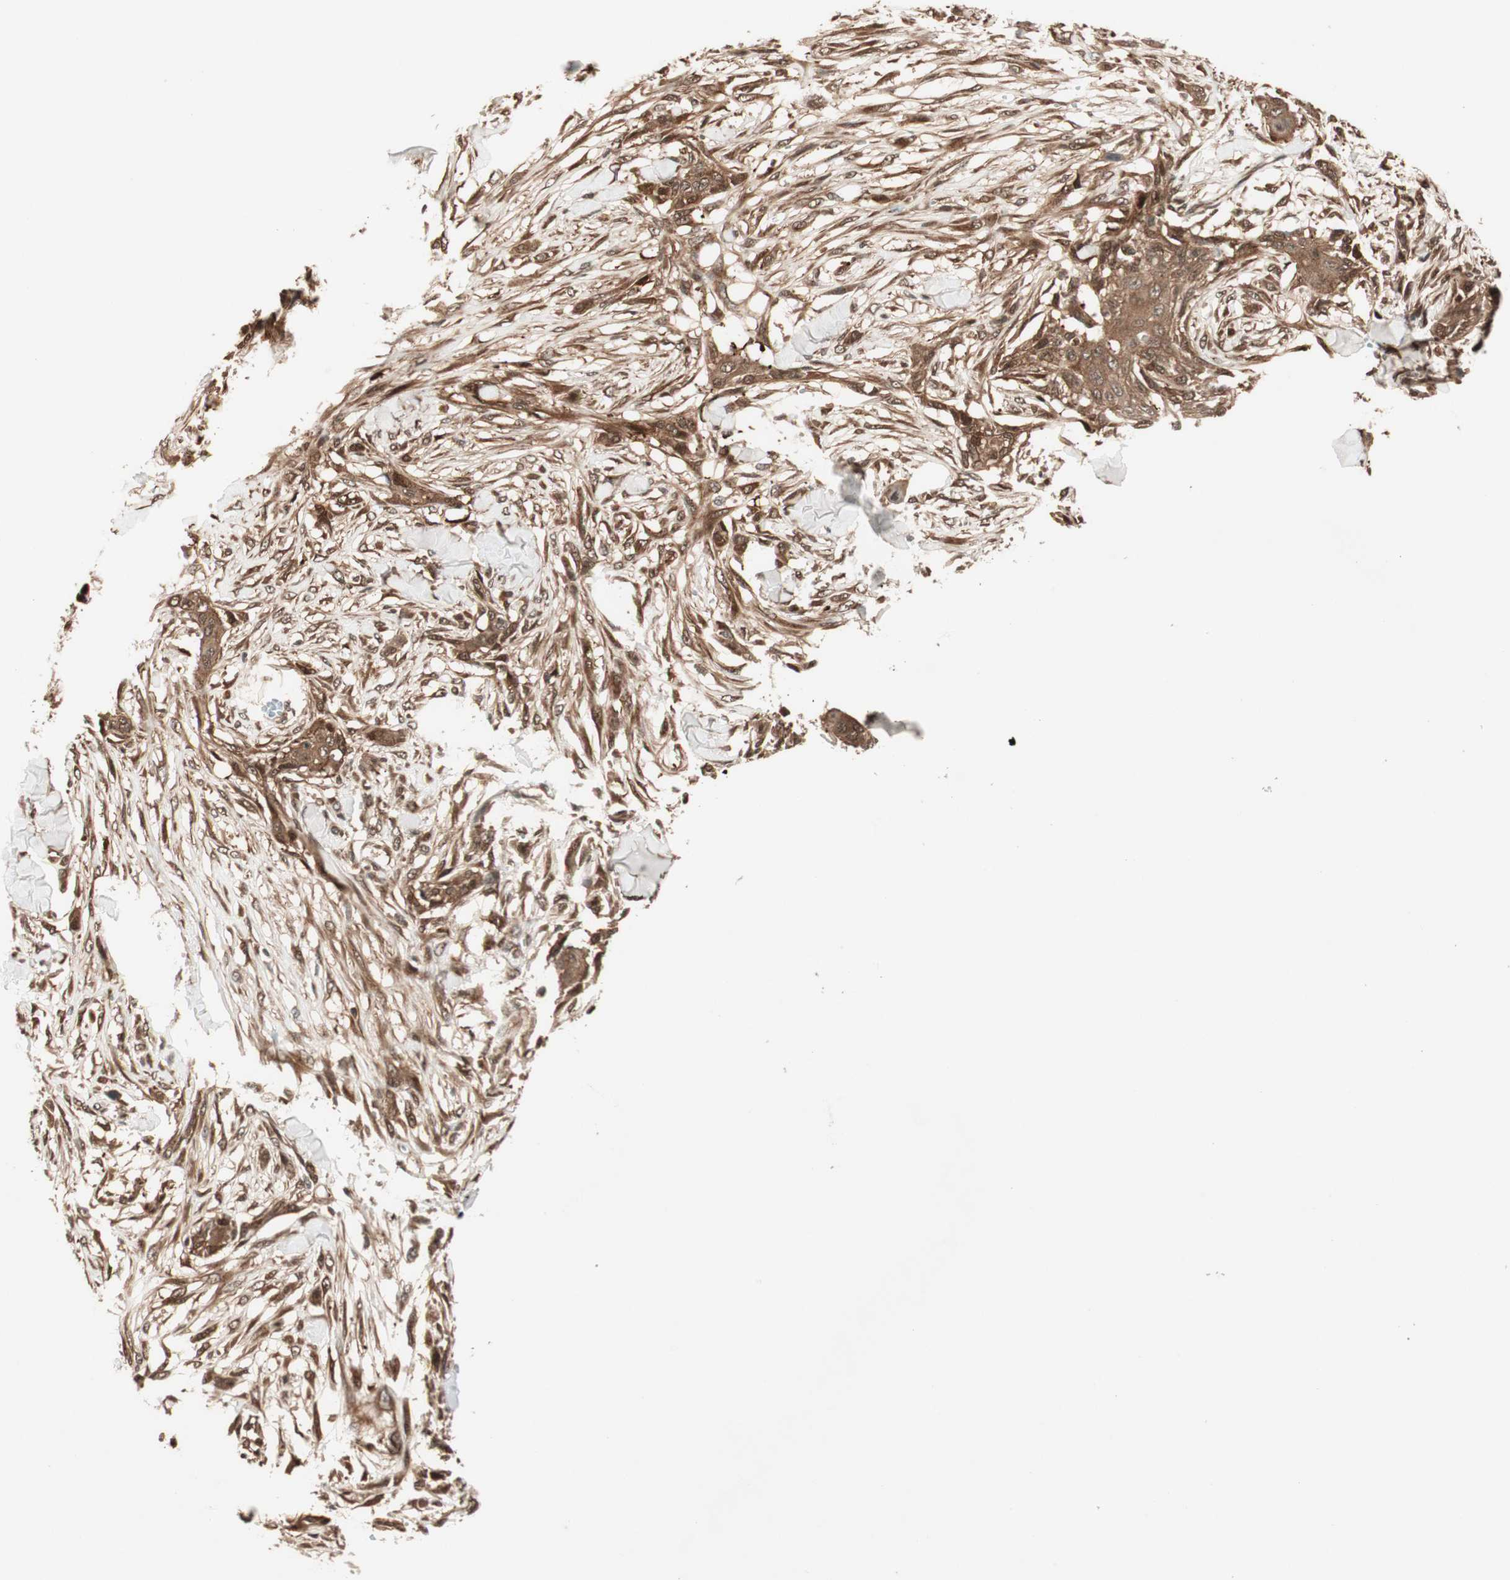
{"staining": {"intensity": "moderate", "quantity": ">75%", "location": "cytoplasmic/membranous"}, "tissue": "skin cancer", "cell_type": "Tumor cells", "image_type": "cancer", "snomed": [{"axis": "morphology", "description": "Squamous cell carcinoma, NOS"}, {"axis": "topography", "description": "Skin"}], "caption": "Protein staining displays moderate cytoplasmic/membranous expression in approximately >75% of tumor cells in squamous cell carcinoma (skin).", "gene": "PRKG2", "patient": {"sex": "female", "age": 59}}